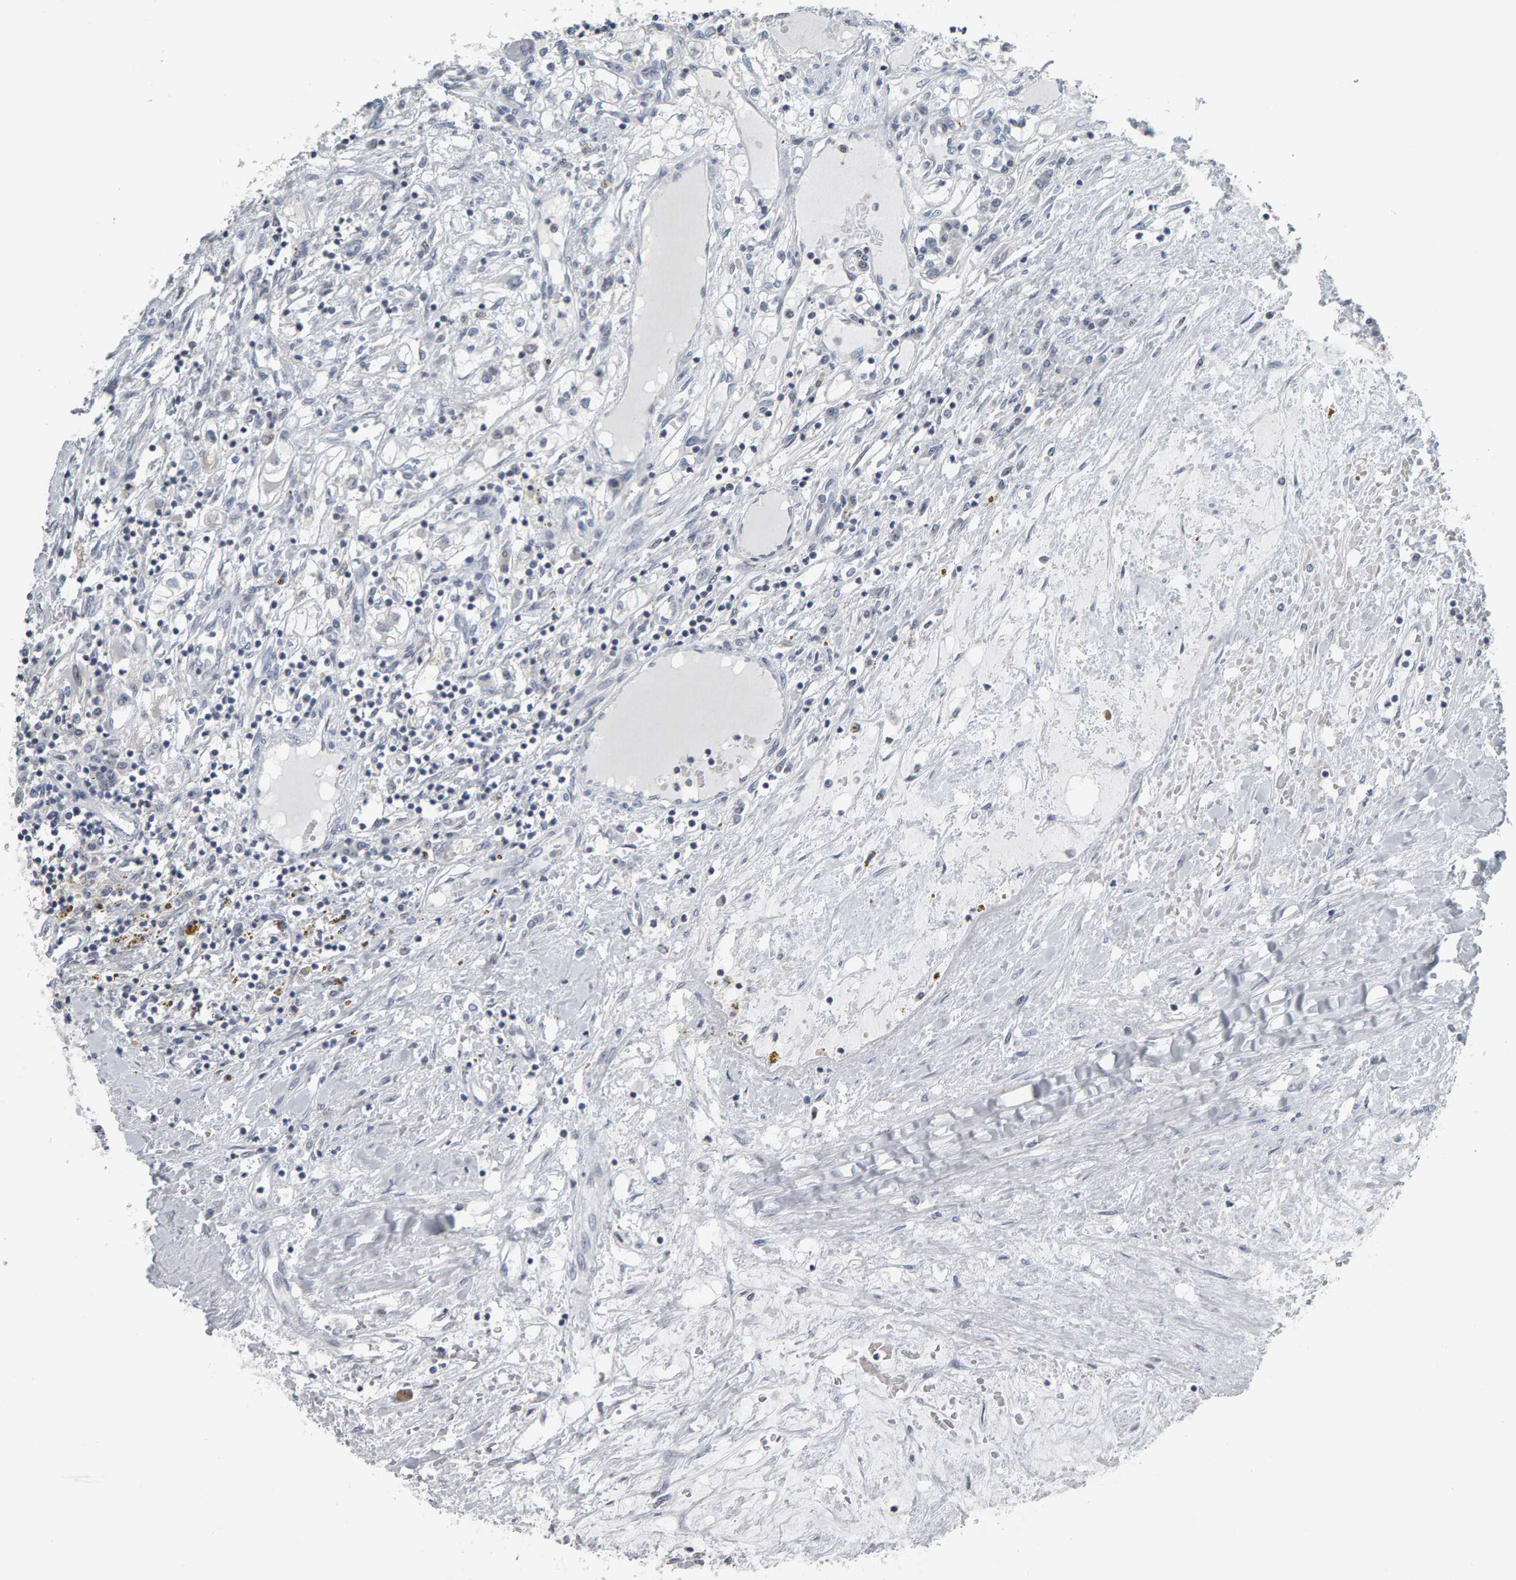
{"staining": {"intensity": "negative", "quantity": "none", "location": "none"}, "tissue": "renal cancer", "cell_type": "Tumor cells", "image_type": "cancer", "snomed": [{"axis": "morphology", "description": "Adenocarcinoma, NOS"}, {"axis": "topography", "description": "Kidney"}], "caption": "Tumor cells are negative for brown protein staining in renal adenocarcinoma.", "gene": "PYY", "patient": {"sex": "male", "age": 68}}